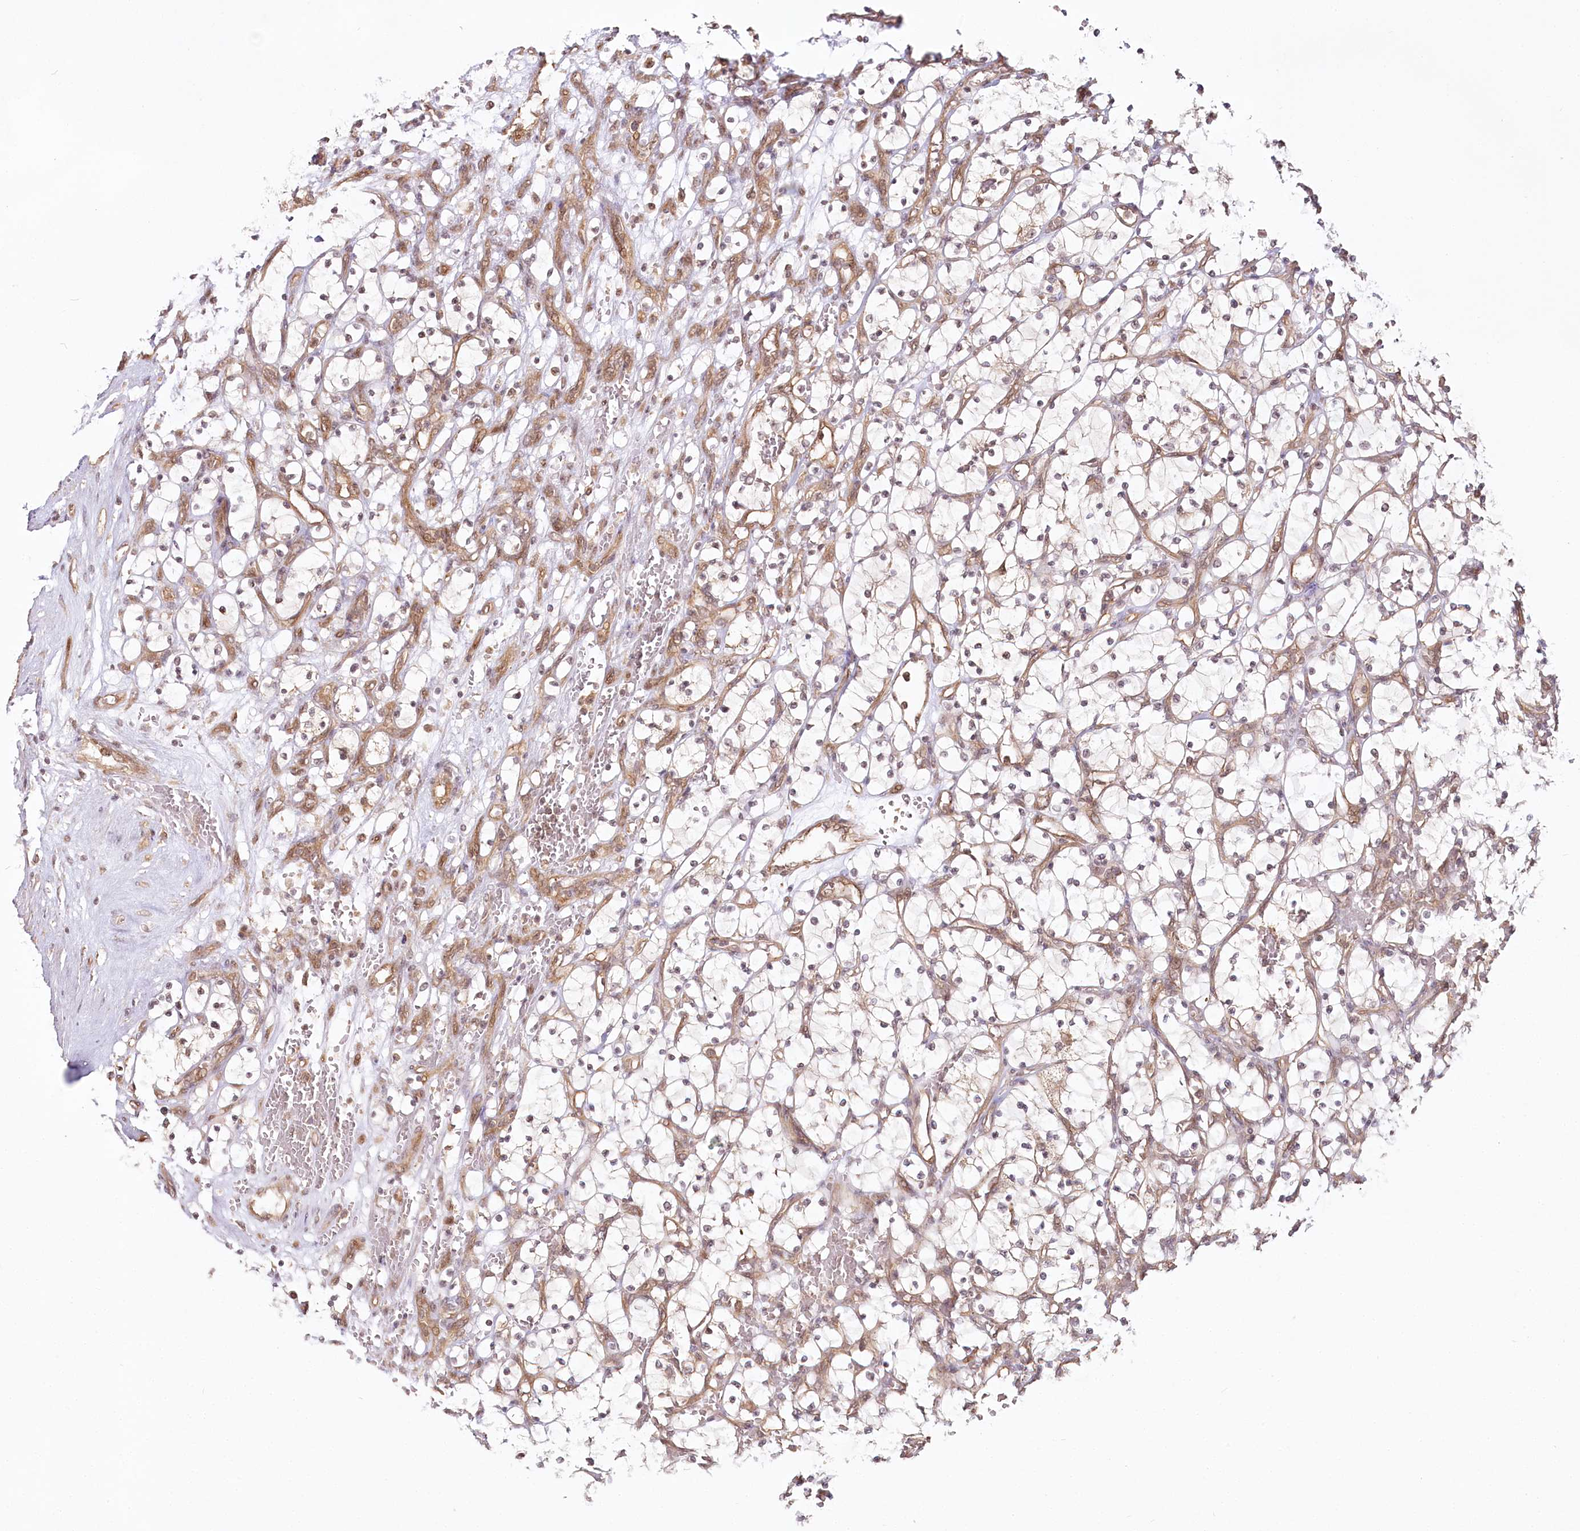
{"staining": {"intensity": "negative", "quantity": "none", "location": "none"}, "tissue": "renal cancer", "cell_type": "Tumor cells", "image_type": "cancer", "snomed": [{"axis": "morphology", "description": "Adenocarcinoma, NOS"}, {"axis": "topography", "description": "Kidney"}], "caption": "High power microscopy photomicrograph of an immunohistochemistry image of renal cancer, revealing no significant staining in tumor cells.", "gene": "R3HDM2", "patient": {"sex": "female", "age": 69}}